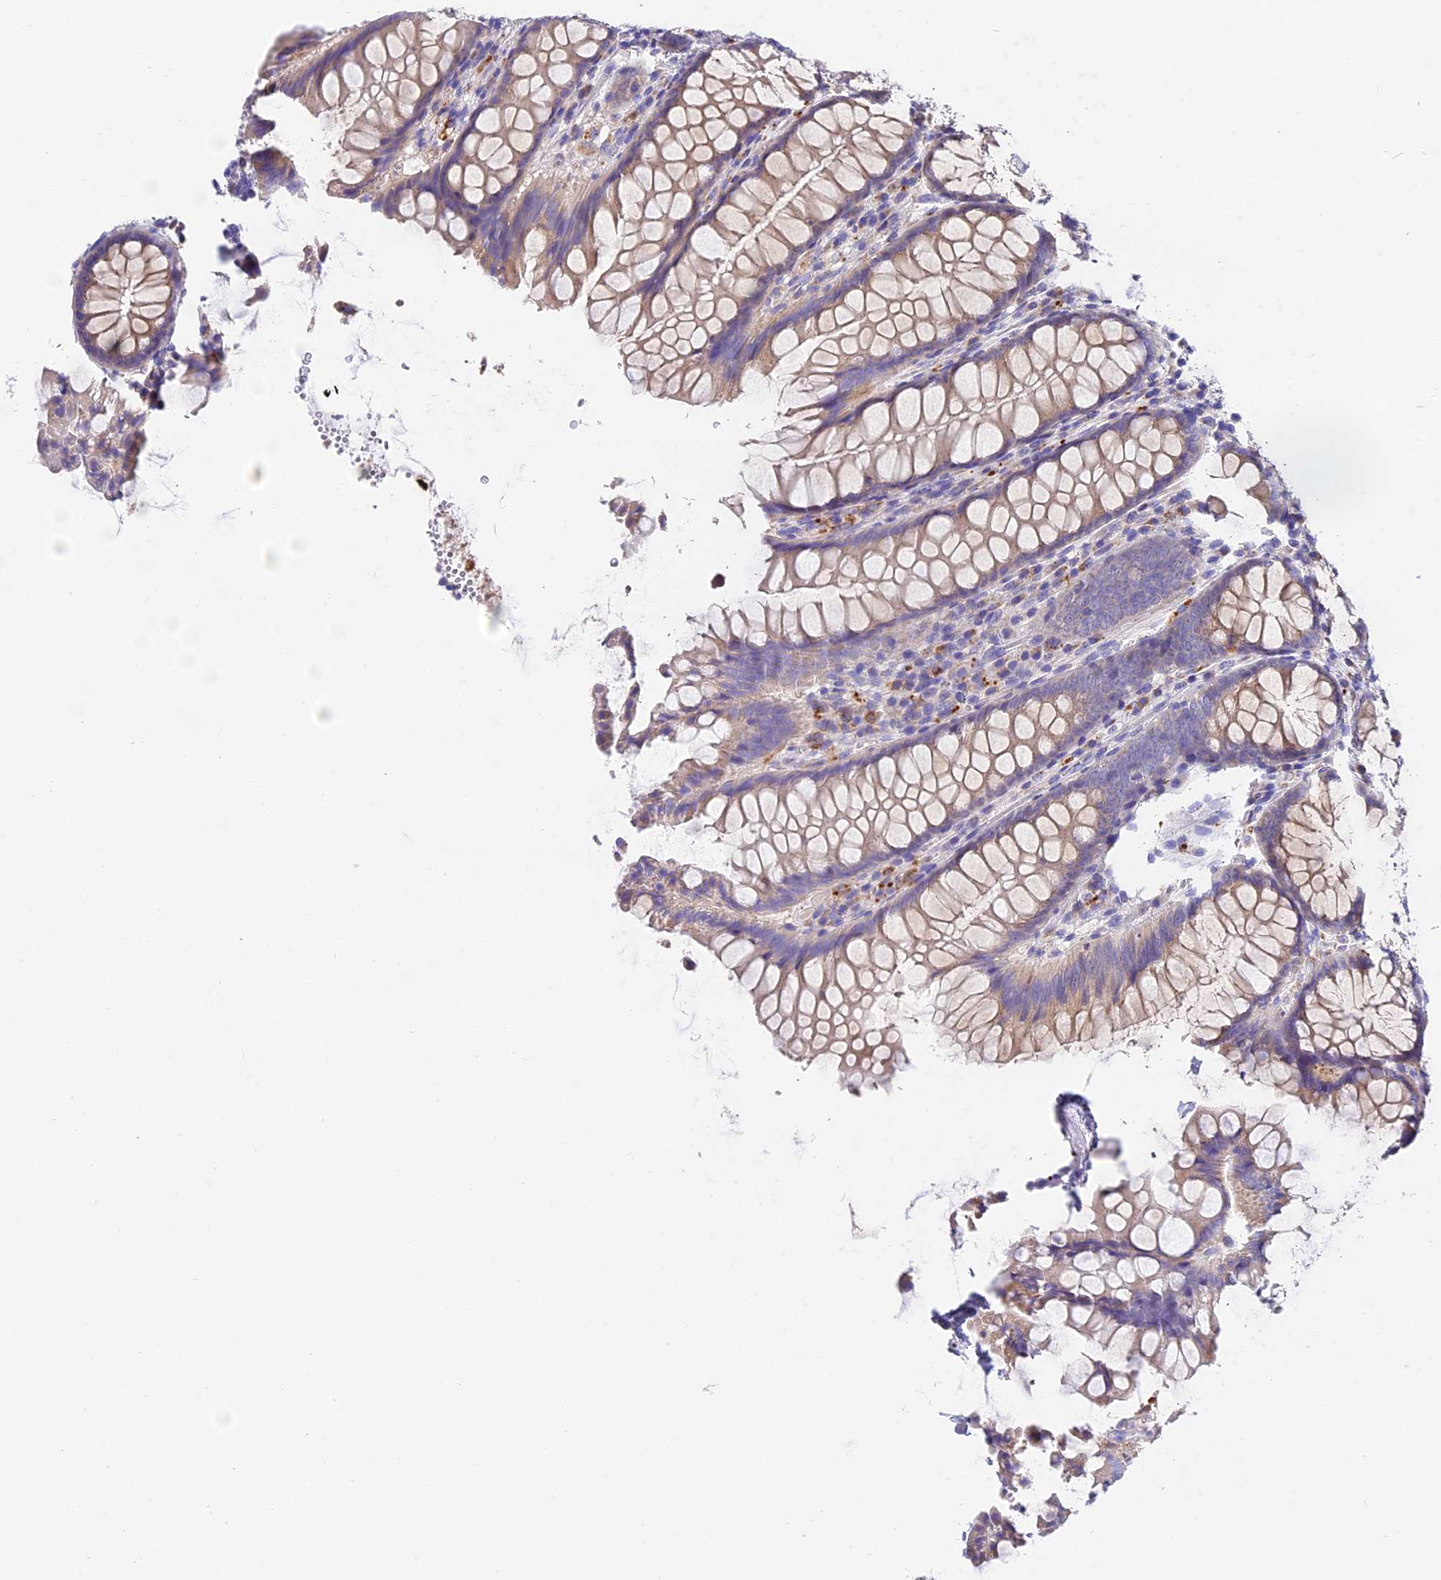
{"staining": {"intensity": "negative", "quantity": "none", "location": "none"}, "tissue": "colon", "cell_type": "Endothelial cells", "image_type": "normal", "snomed": [{"axis": "morphology", "description": "Normal tissue, NOS"}, {"axis": "topography", "description": "Colon"}], "caption": "Micrograph shows no significant protein staining in endothelial cells of benign colon. The staining is performed using DAB (3,3'-diaminobenzidine) brown chromogen with nuclei counter-stained in using hematoxylin.", "gene": "LYPD6", "patient": {"sex": "female", "age": 79}}